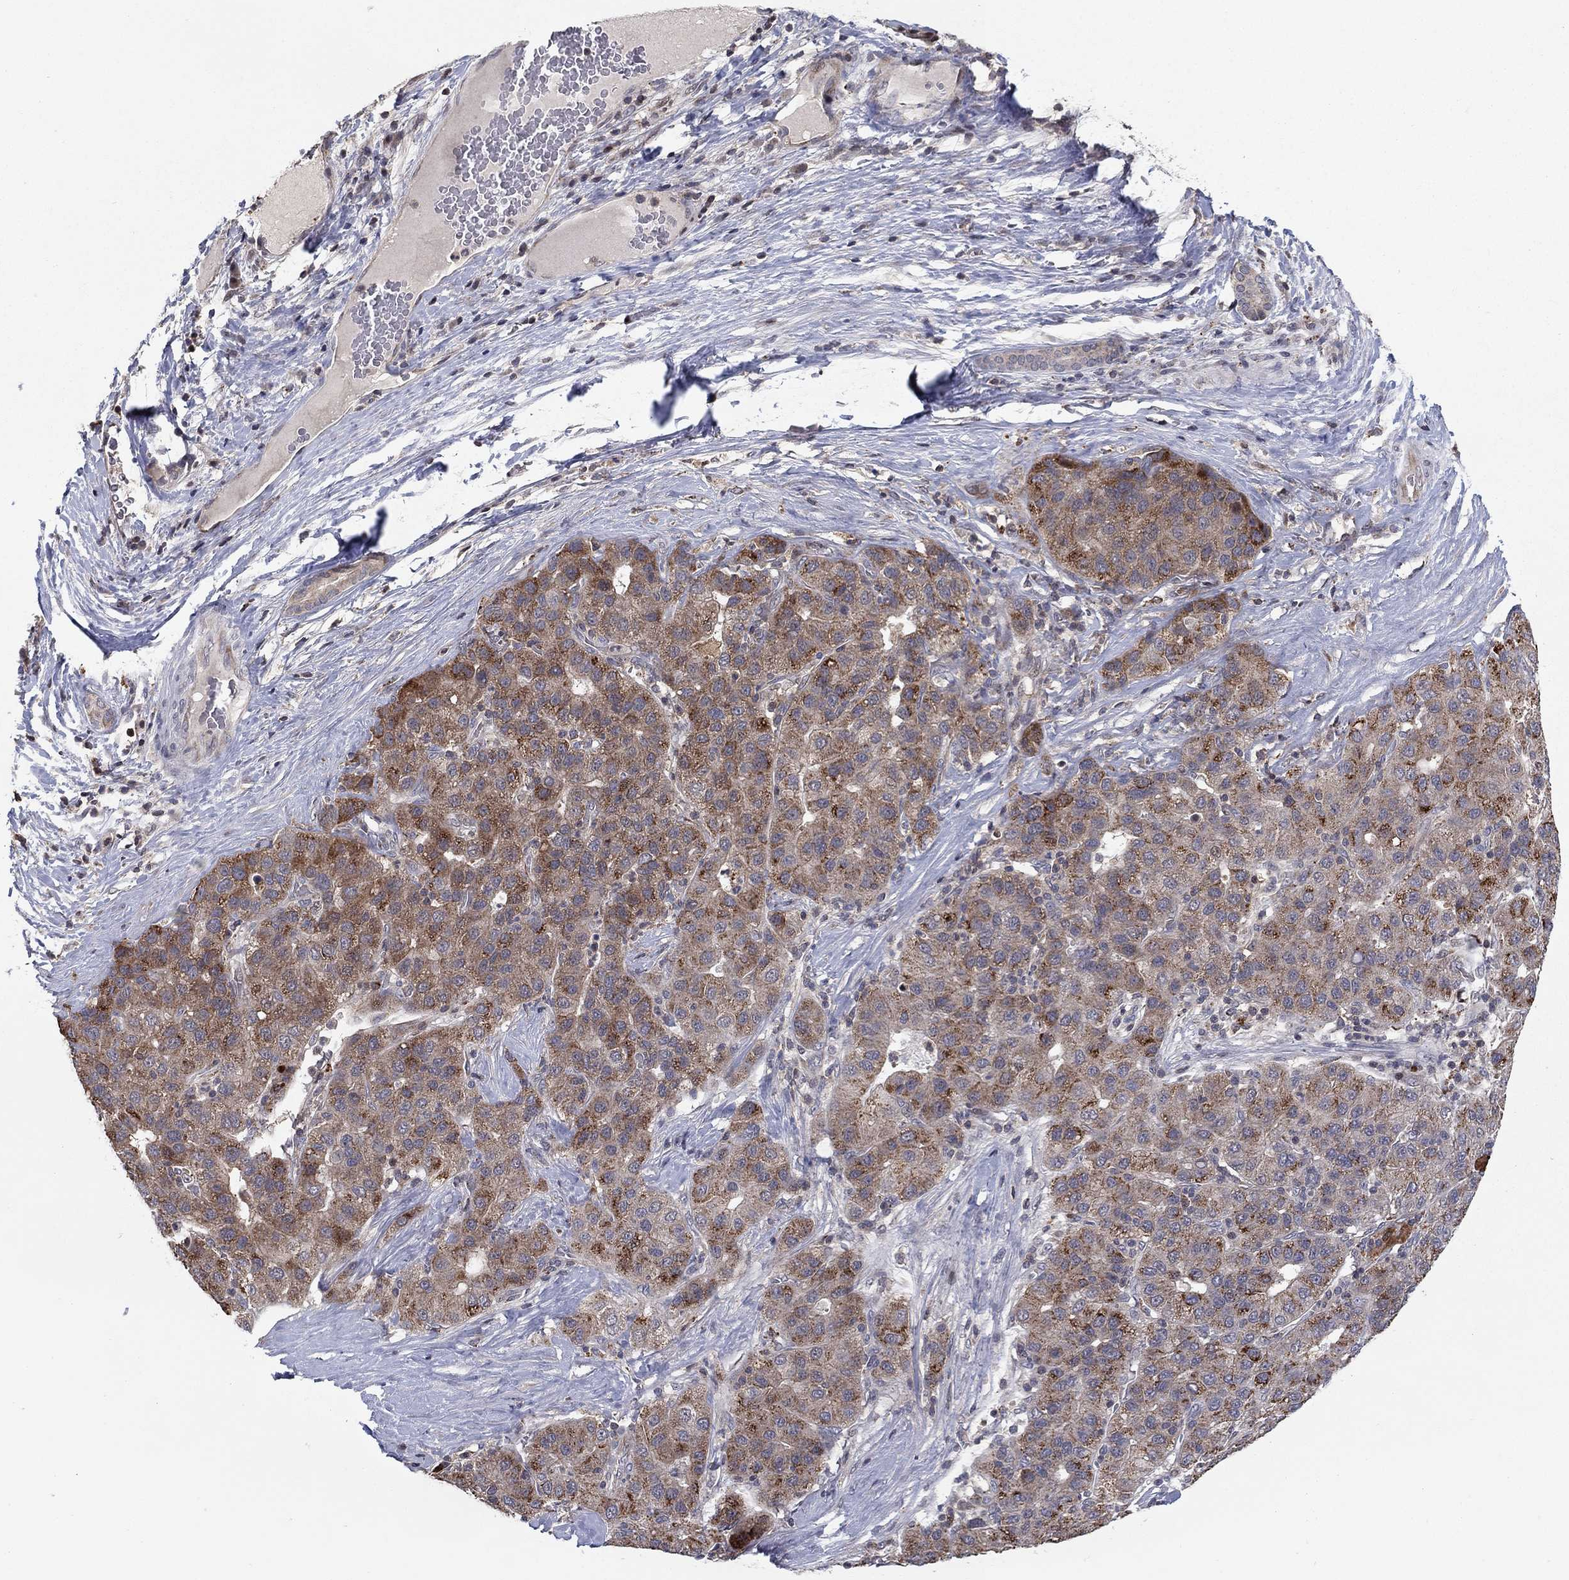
{"staining": {"intensity": "moderate", "quantity": "25%-75%", "location": "cytoplasmic/membranous"}, "tissue": "liver cancer", "cell_type": "Tumor cells", "image_type": "cancer", "snomed": [{"axis": "morphology", "description": "Carcinoma, Hepatocellular, NOS"}, {"axis": "topography", "description": "Liver"}], "caption": "The micrograph reveals immunohistochemical staining of liver cancer. There is moderate cytoplasmic/membranous positivity is seen in about 25%-75% of tumor cells. (Brightfield microscopy of DAB IHC at high magnification).", "gene": "LPCAT4", "patient": {"sex": "male", "age": 65}}